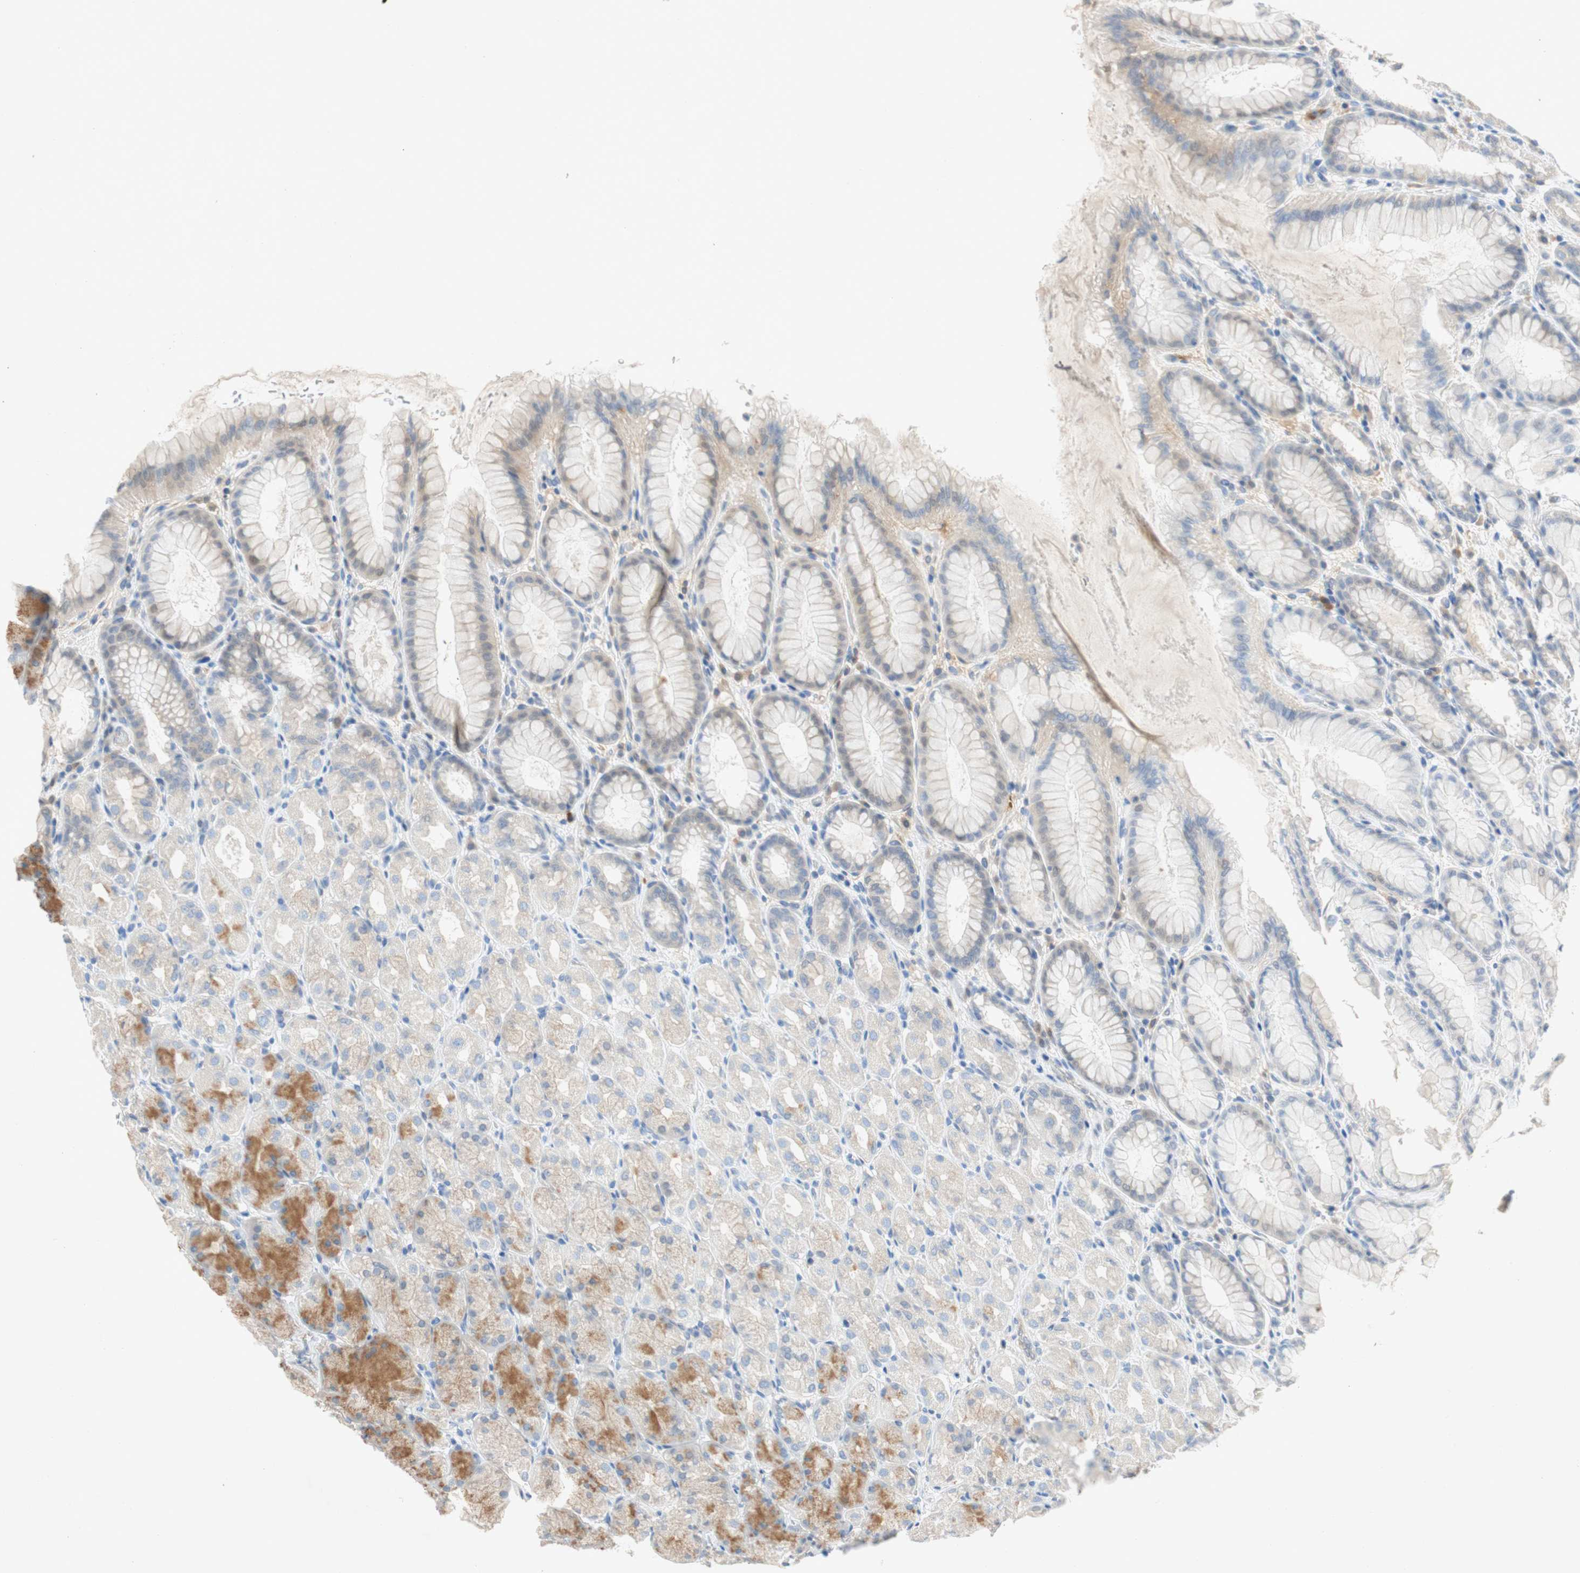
{"staining": {"intensity": "moderate", "quantity": "25%-75%", "location": "cytoplasmic/membranous"}, "tissue": "stomach", "cell_type": "Glandular cells", "image_type": "normal", "snomed": [{"axis": "morphology", "description": "Normal tissue, NOS"}, {"axis": "topography", "description": "Stomach, upper"}], "caption": "Normal stomach exhibits moderate cytoplasmic/membranous expression in about 25%-75% of glandular cells, visualized by immunohistochemistry. The staining is performed using DAB brown chromogen to label protein expression. The nuclei are counter-stained blue using hematoxylin.", "gene": "RELB", "patient": {"sex": "female", "age": 56}}